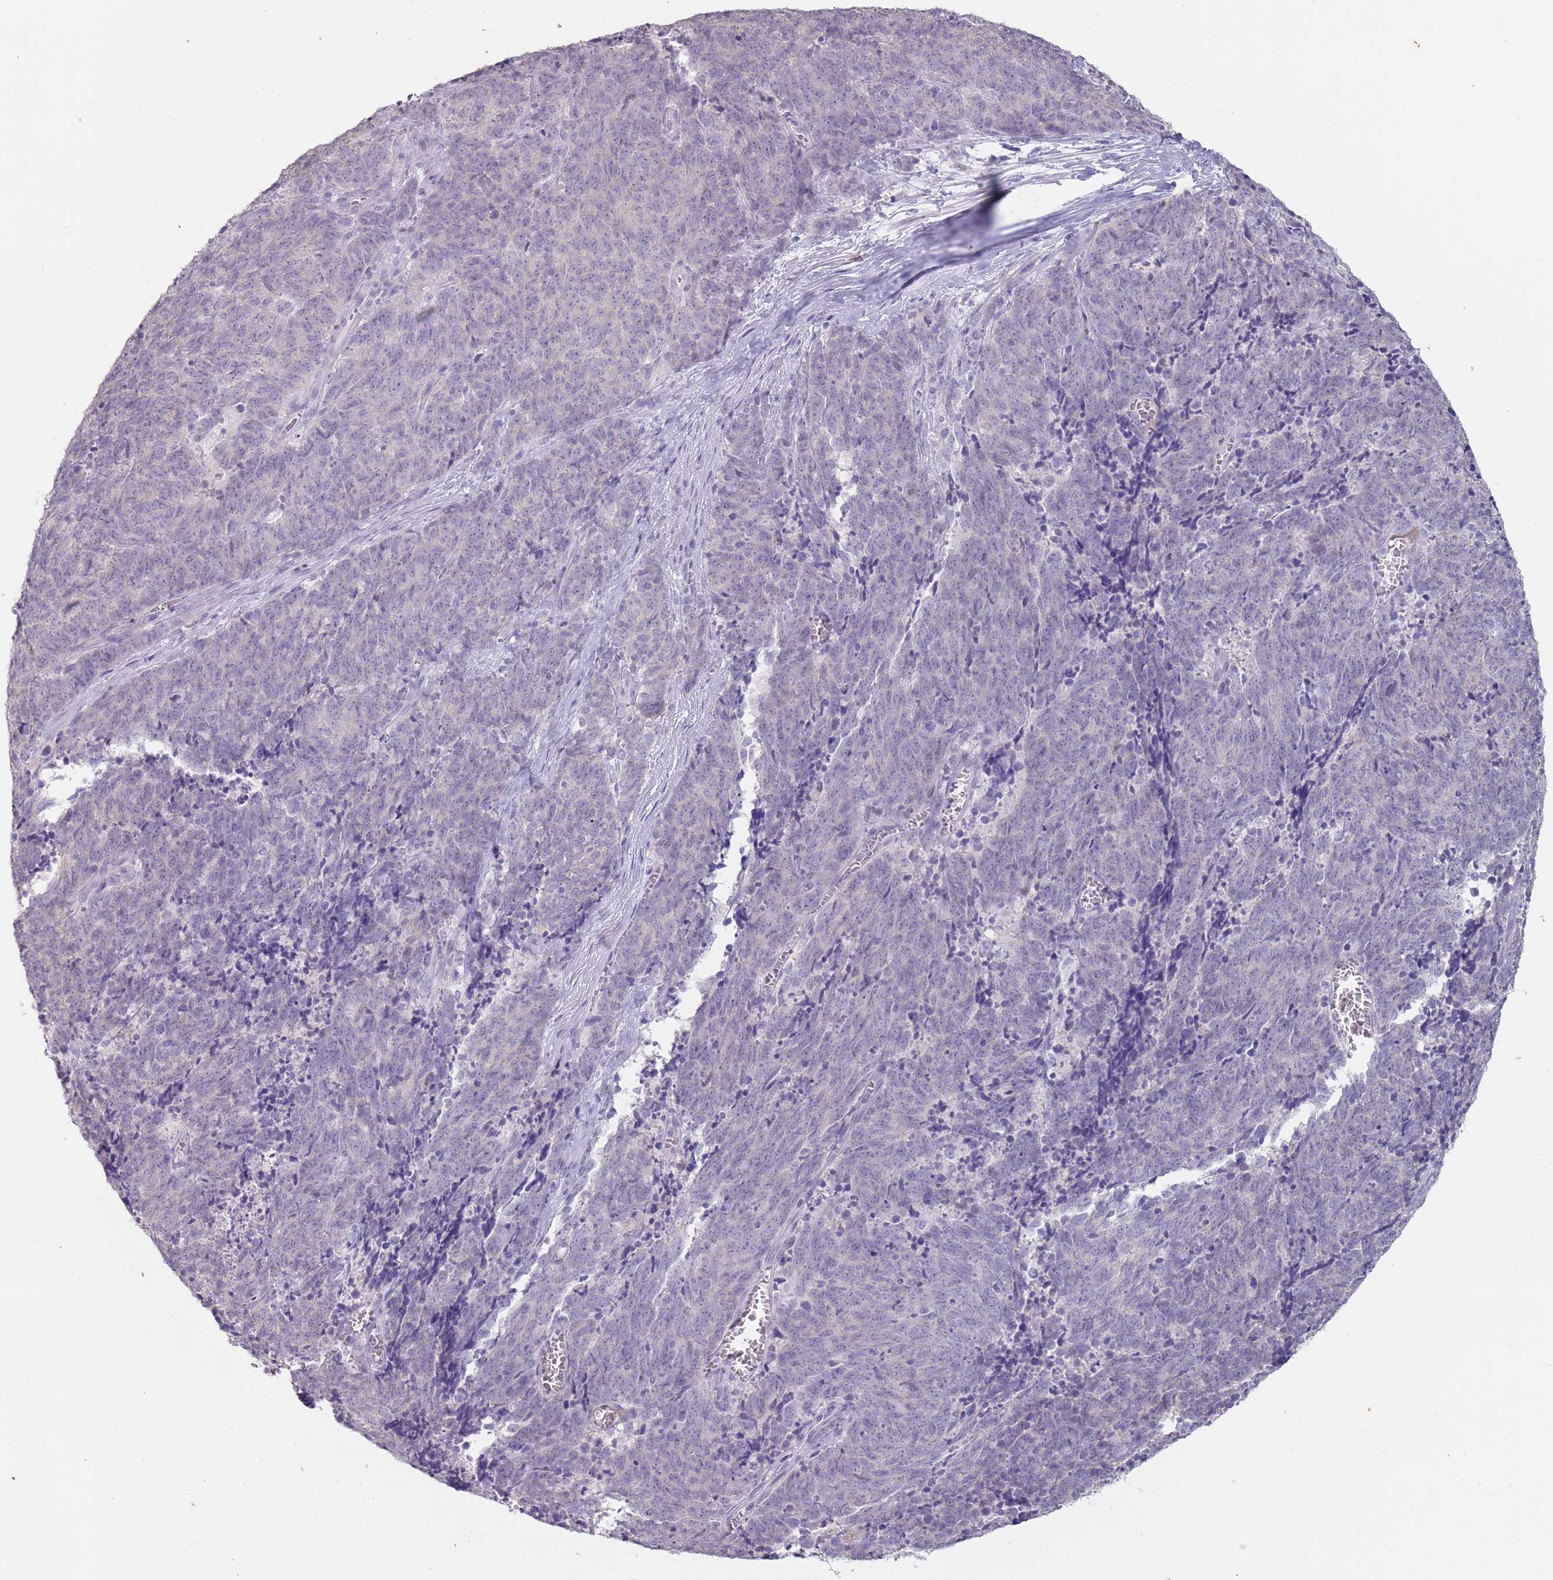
{"staining": {"intensity": "negative", "quantity": "none", "location": "none"}, "tissue": "cervical cancer", "cell_type": "Tumor cells", "image_type": "cancer", "snomed": [{"axis": "morphology", "description": "Squamous cell carcinoma, NOS"}, {"axis": "topography", "description": "Cervix"}], "caption": "This is a photomicrograph of immunohistochemistry (IHC) staining of squamous cell carcinoma (cervical), which shows no expression in tumor cells.", "gene": "STYK1", "patient": {"sex": "female", "age": 29}}